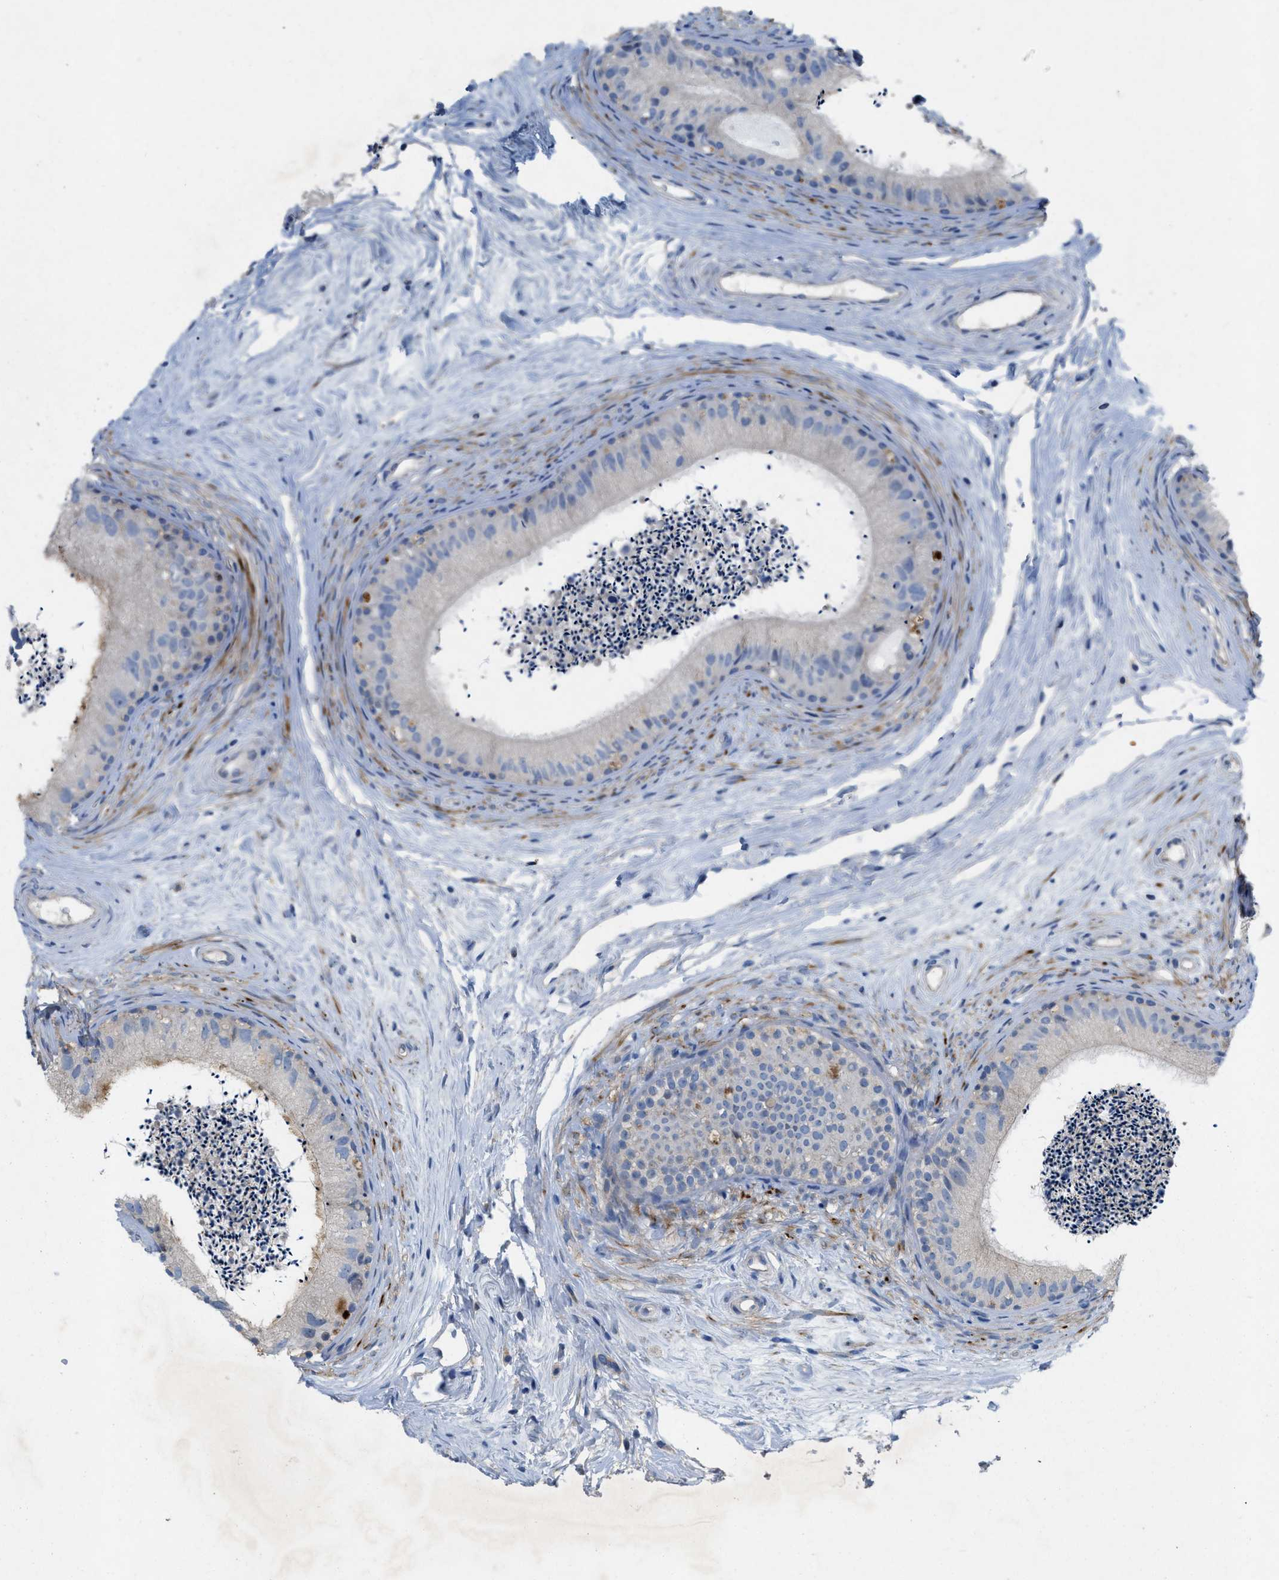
{"staining": {"intensity": "moderate", "quantity": "<25%", "location": "cytoplasmic/membranous"}, "tissue": "epididymis", "cell_type": "Glandular cells", "image_type": "normal", "snomed": [{"axis": "morphology", "description": "Normal tissue, NOS"}, {"axis": "topography", "description": "Epididymis"}], "caption": "Glandular cells display low levels of moderate cytoplasmic/membranous positivity in about <25% of cells in normal epididymis.", "gene": "PLPPR5", "patient": {"sex": "male", "age": 56}}